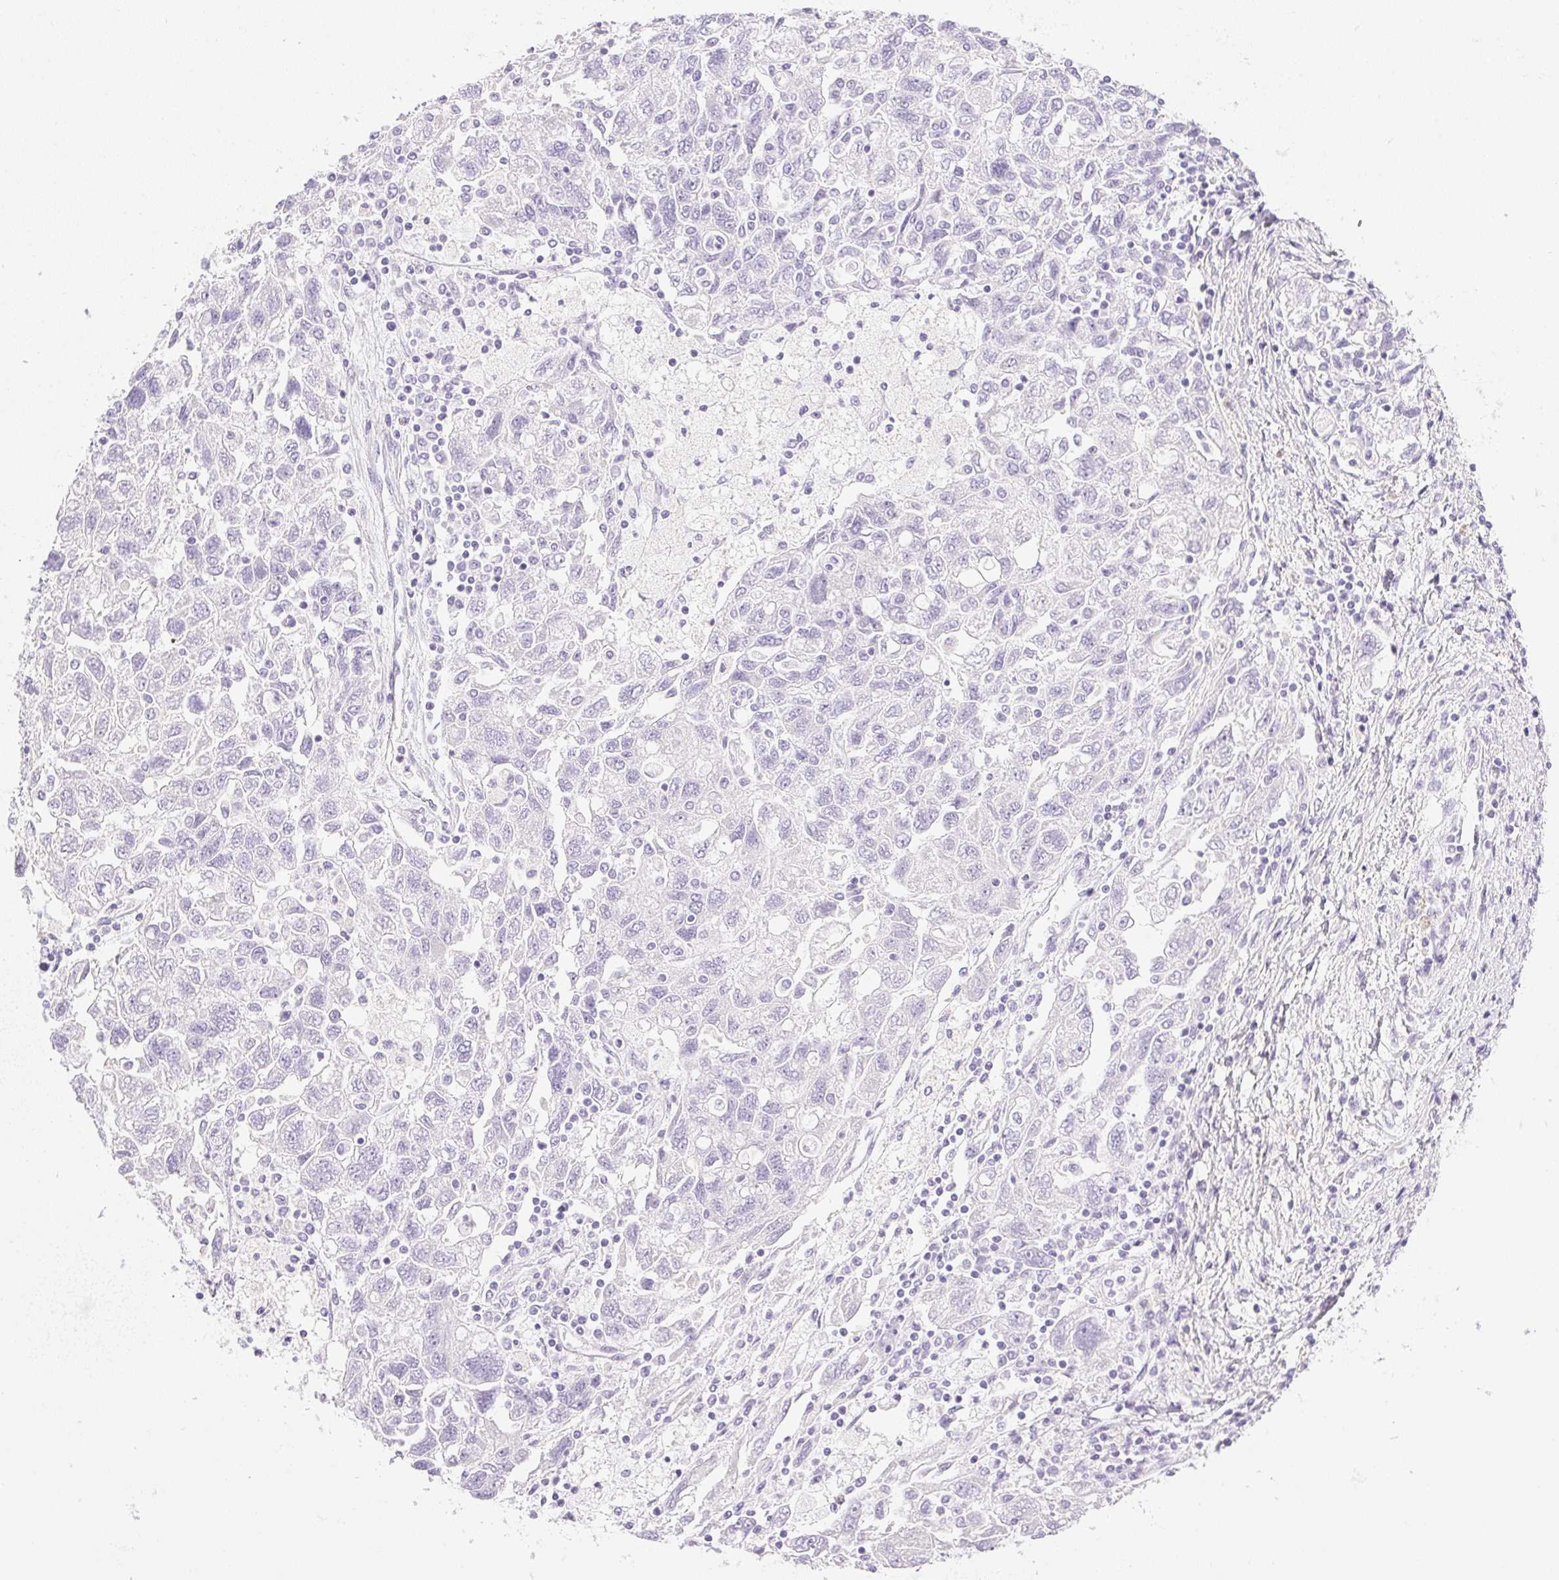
{"staining": {"intensity": "negative", "quantity": "none", "location": "none"}, "tissue": "ovarian cancer", "cell_type": "Tumor cells", "image_type": "cancer", "snomed": [{"axis": "morphology", "description": "Carcinoma, NOS"}, {"axis": "morphology", "description": "Cystadenocarcinoma, serous, NOS"}, {"axis": "topography", "description": "Ovary"}], "caption": "Ovarian carcinoma stained for a protein using immunohistochemistry (IHC) reveals no staining tumor cells.", "gene": "CTRL", "patient": {"sex": "female", "age": 69}}